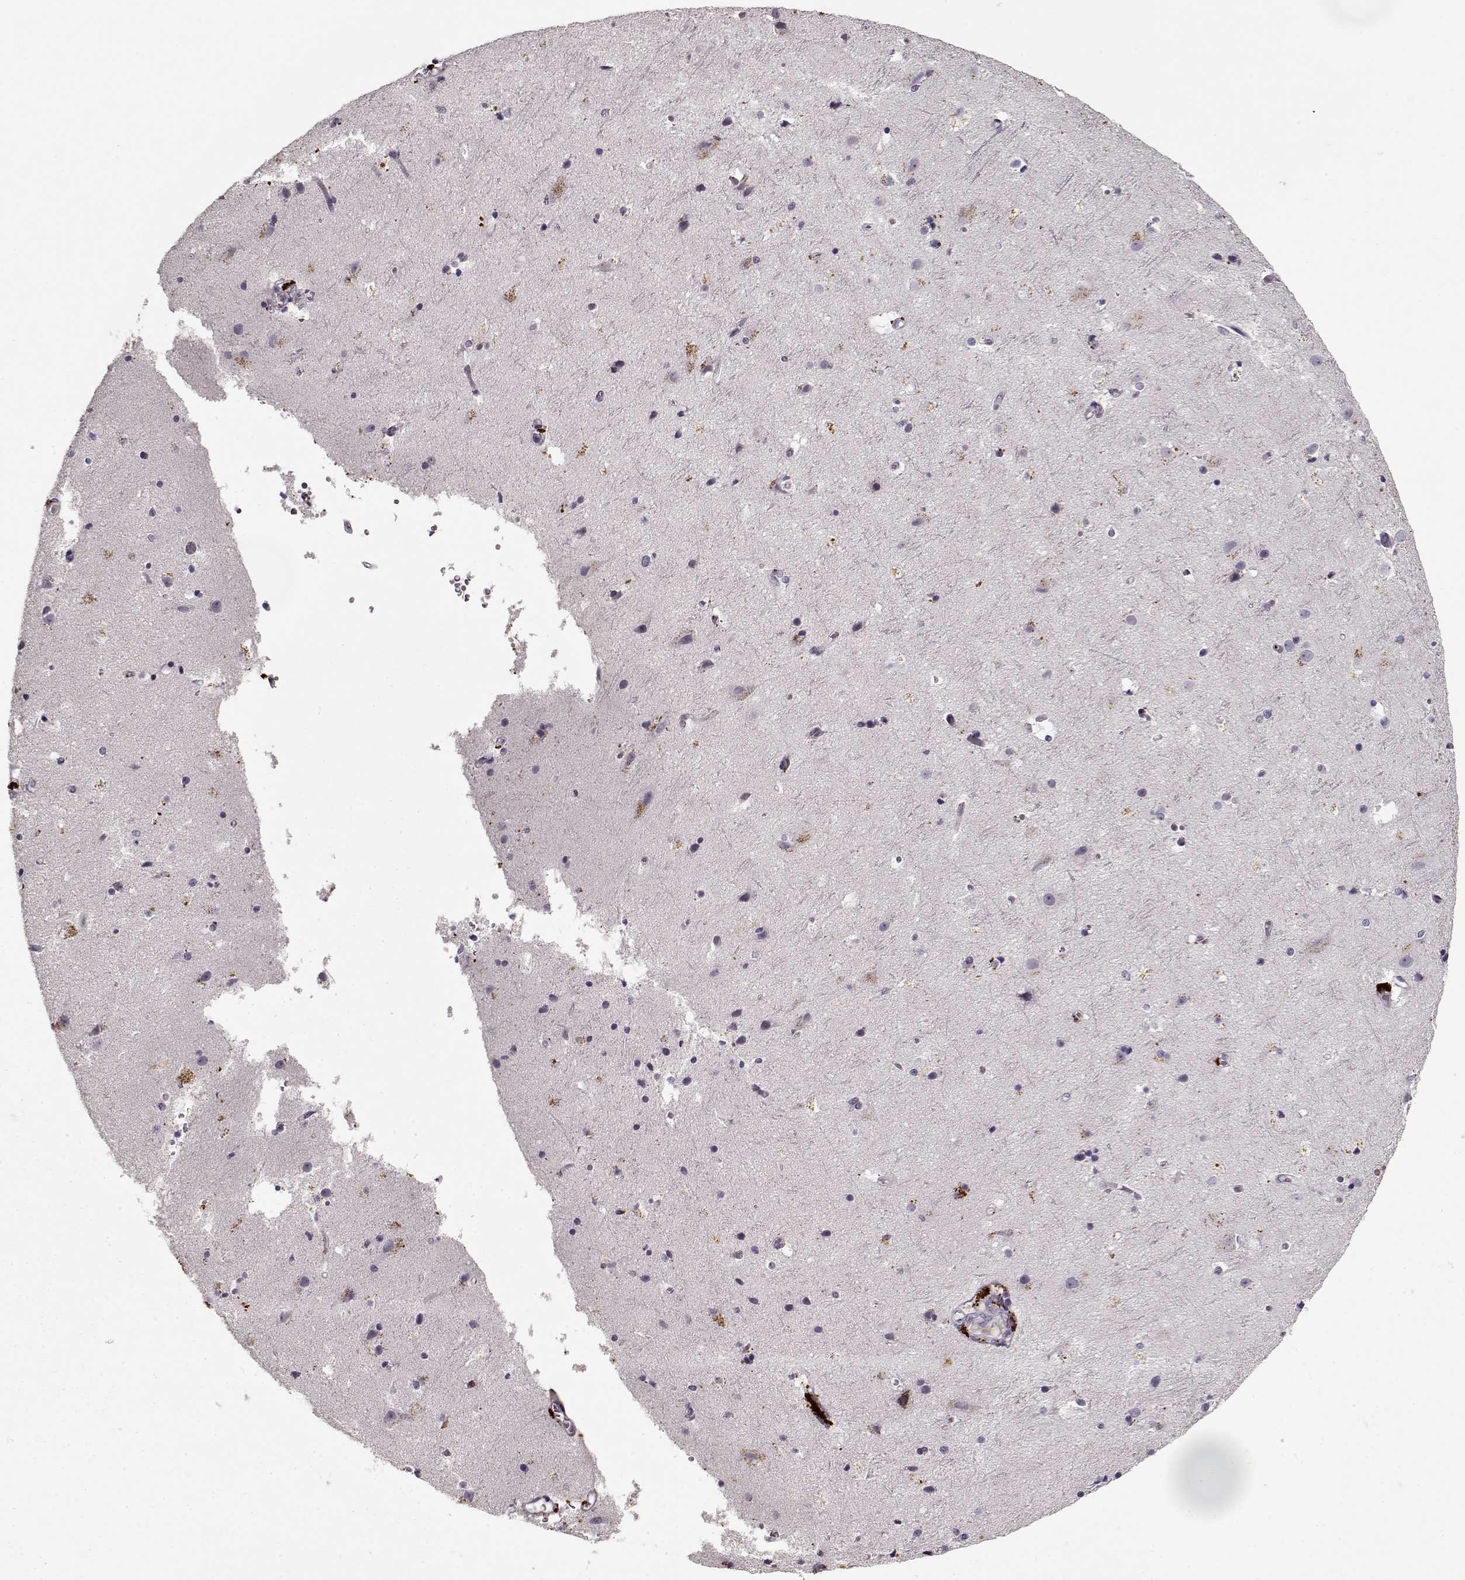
{"staining": {"intensity": "negative", "quantity": "none", "location": "none"}, "tissue": "cerebral cortex", "cell_type": "Endothelial cells", "image_type": "normal", "snomed": [{"axis": "morphology", "description": "Normal tissue, NOS"}, {"axis": "topography", "description": "Cerebral cortex"}], "caption": "Endothelial cells show no significant staining in unremarkable cerebral cortex.", "gene": "LUM", "patient": {"sex": "female", "age": 52}}